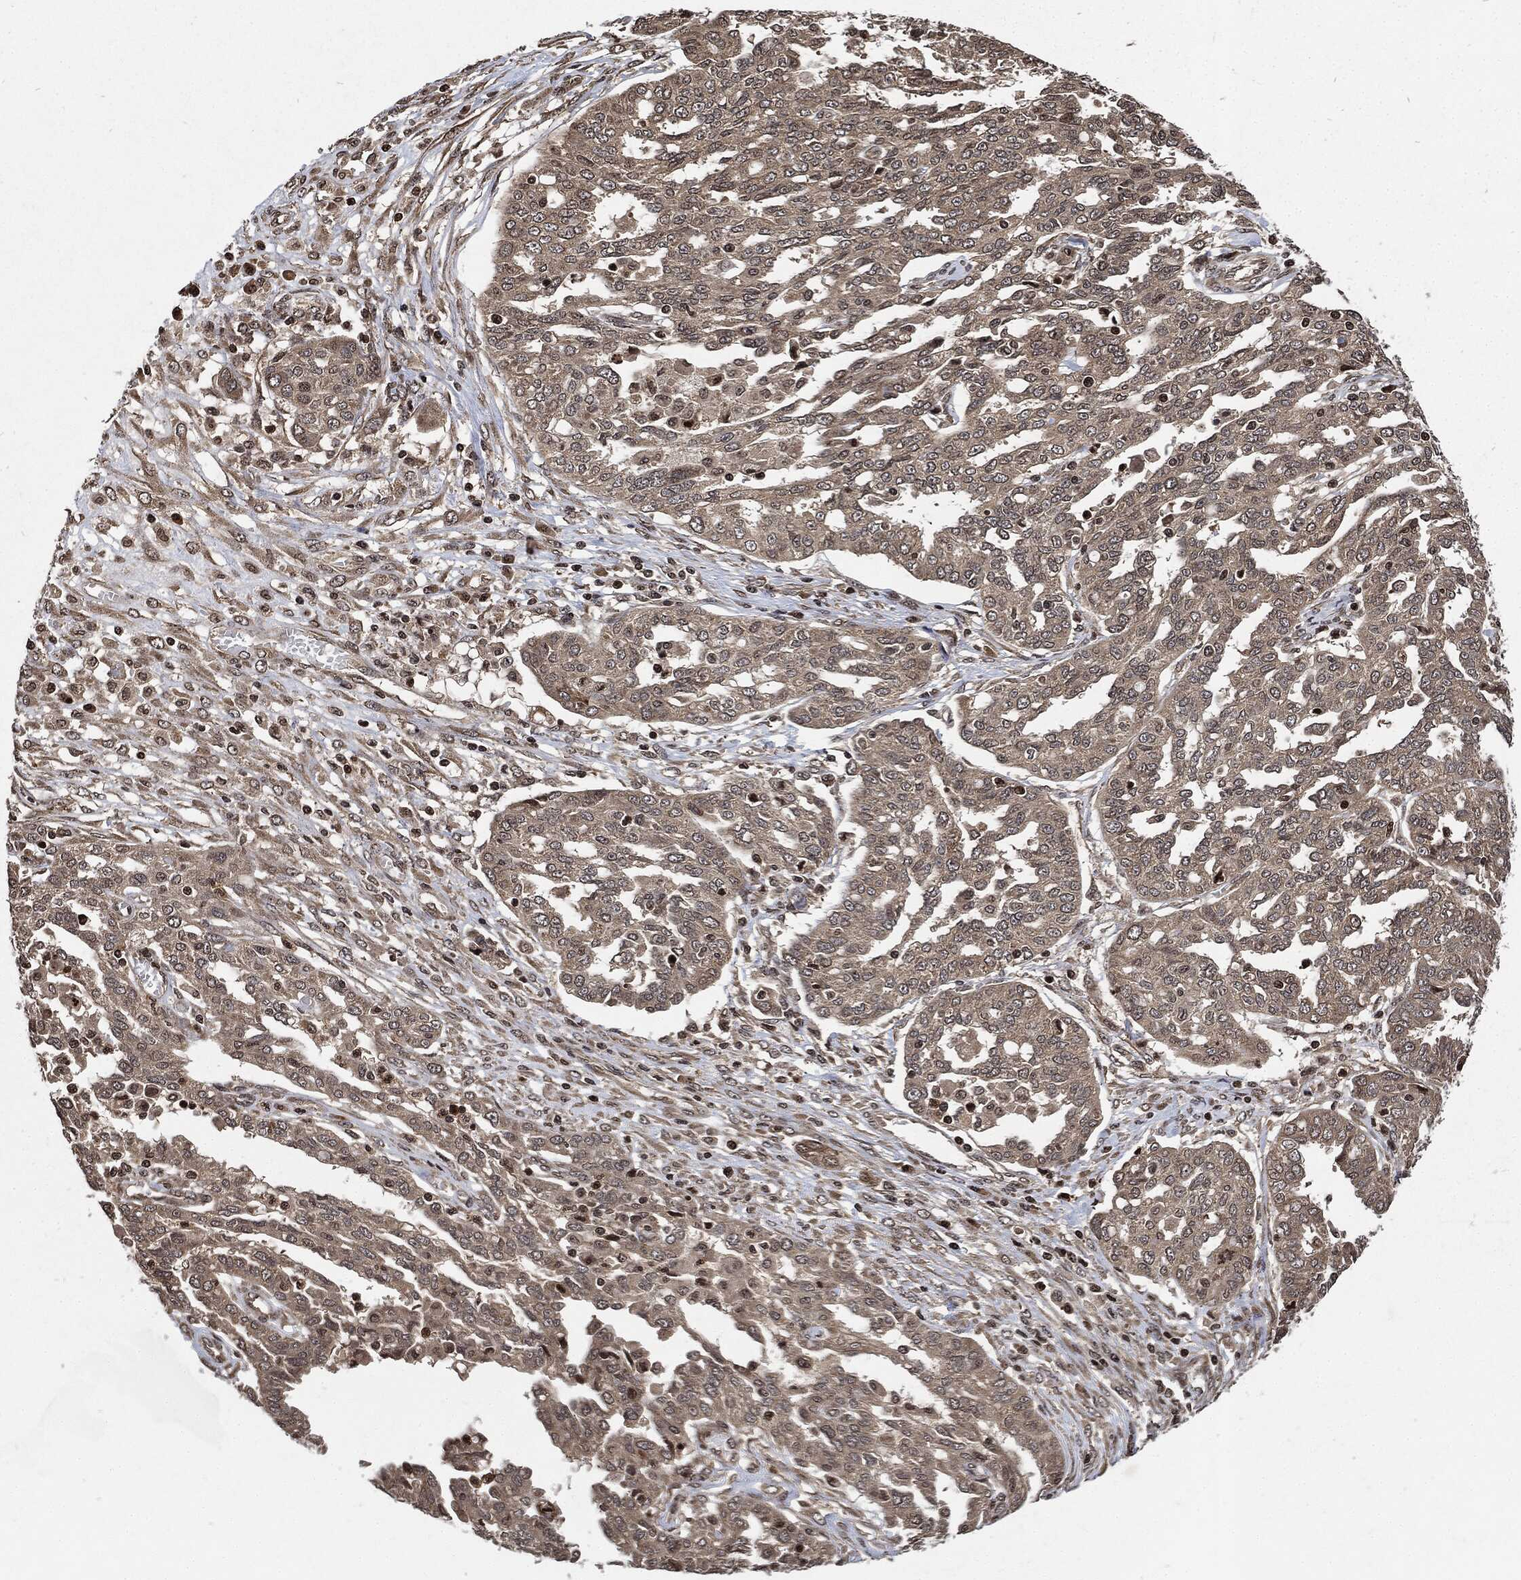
{"staining": {"intensity": "negative", "quantity": "none", "location": "none"}, "tissue": "ovarian cancer", "cell_type": "Tumor cells", "image_type": "cancer", "snomed": [{"axis": "morphology", "description": "Cystadenocarcinoma, serous, NOS"}, {"axis": "topography", "description": "Ovary"}], "caption": "Human serous cystadenocarcinoma (ovarian) stained for a protein using immunohistochemistry shows no expression in tumor cells.", "gene": "PDK1", "patient": {"sex": "female", "age": 67}}